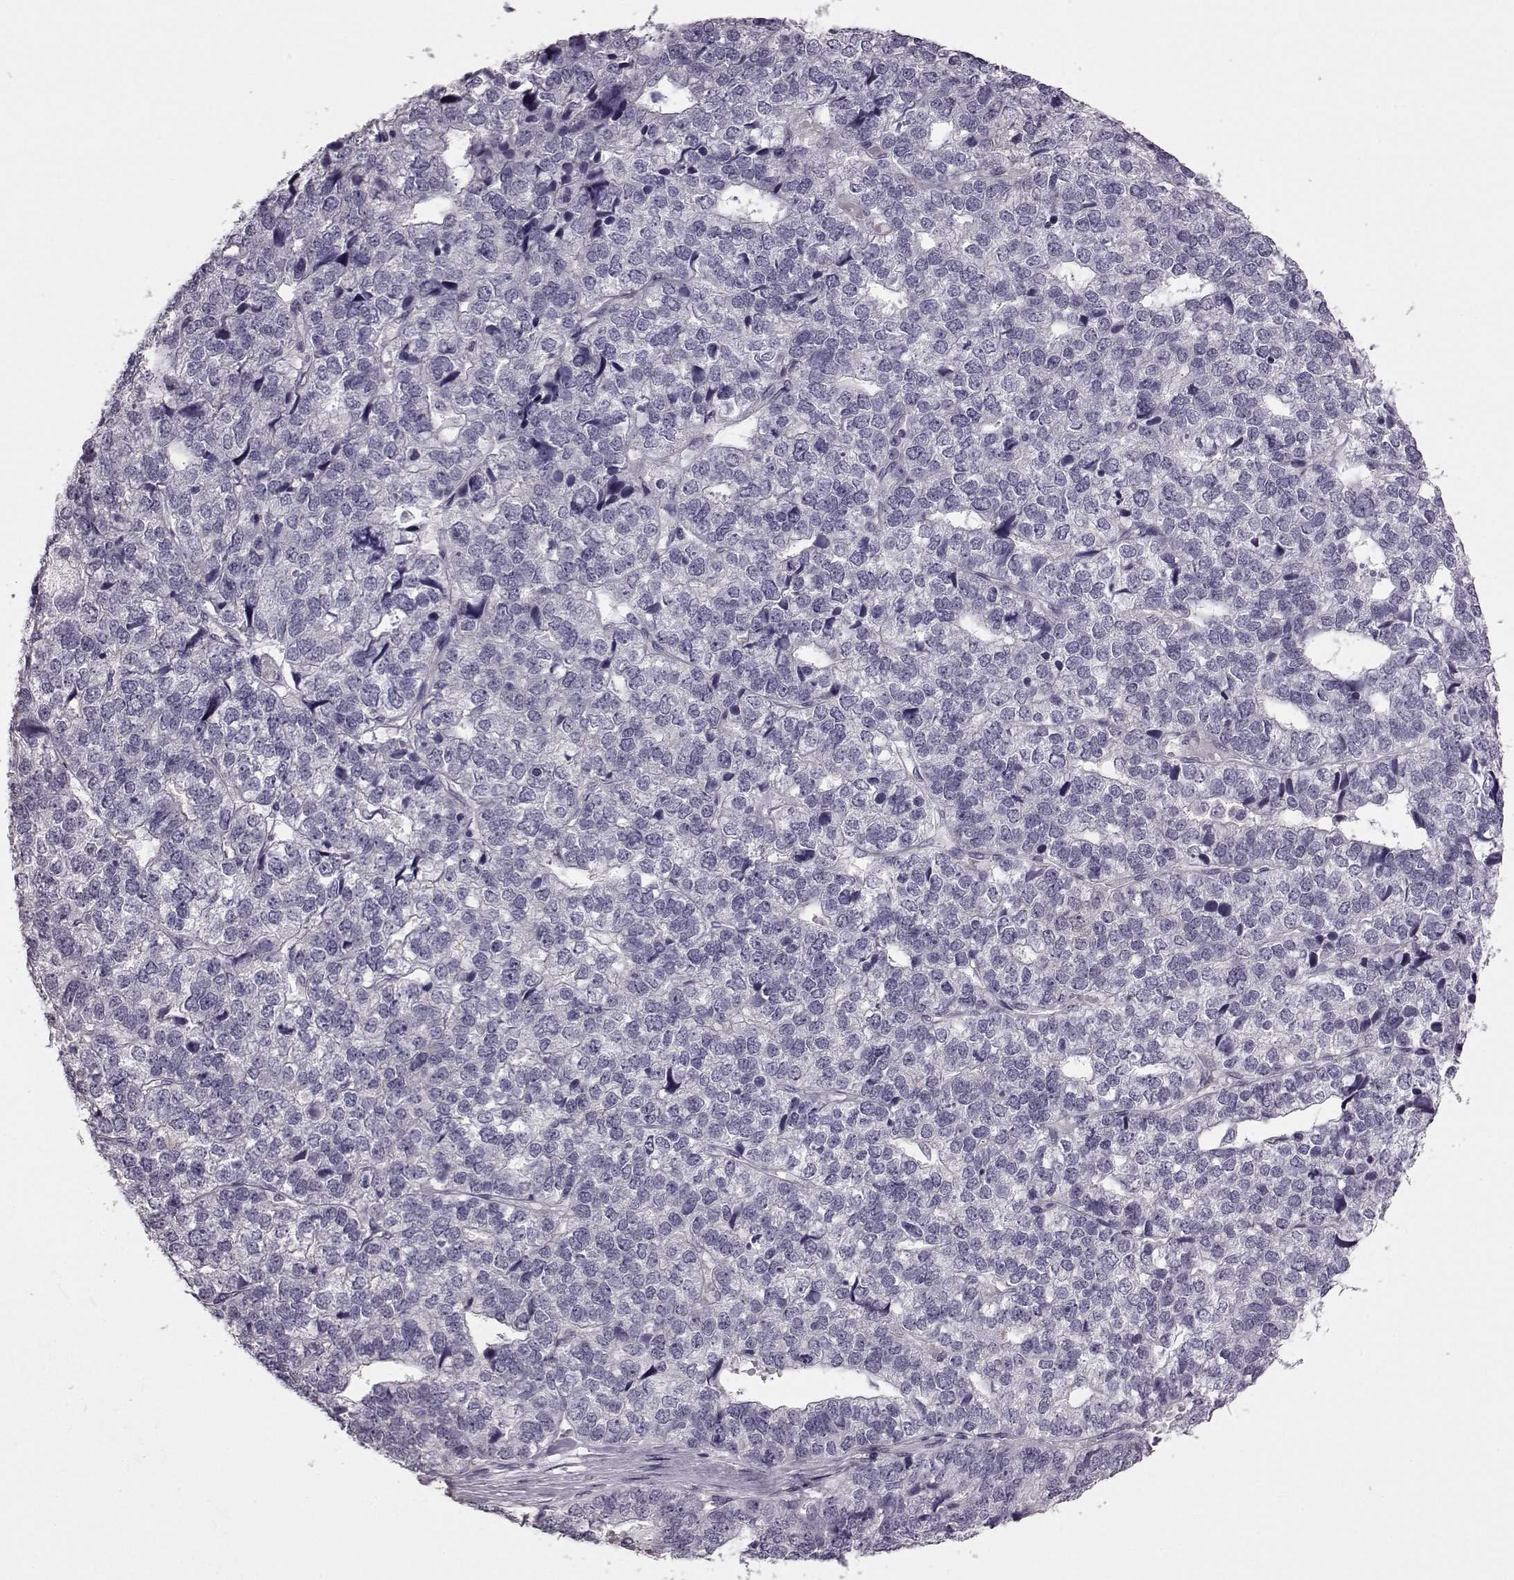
{"staining": {"intensity": "negative", "quantity": "none", "location": "none"}, "tissue": "stomach cancer", "cell_type": "Tumor cells", "image_type": "cancer", "snomed": [{"axis": "morphology", "description": "Adenocarcinoma, NOS"}, {"axis": "topography", "description": "Stomach"}], "caption": "Immunohistochemistry (IHC) of human stomach cancer (adenocarcinoma) exhibits no positivity in tumor cells.", "gene": "SNTG1", "patient": {"sex": "male", "age": 69}}